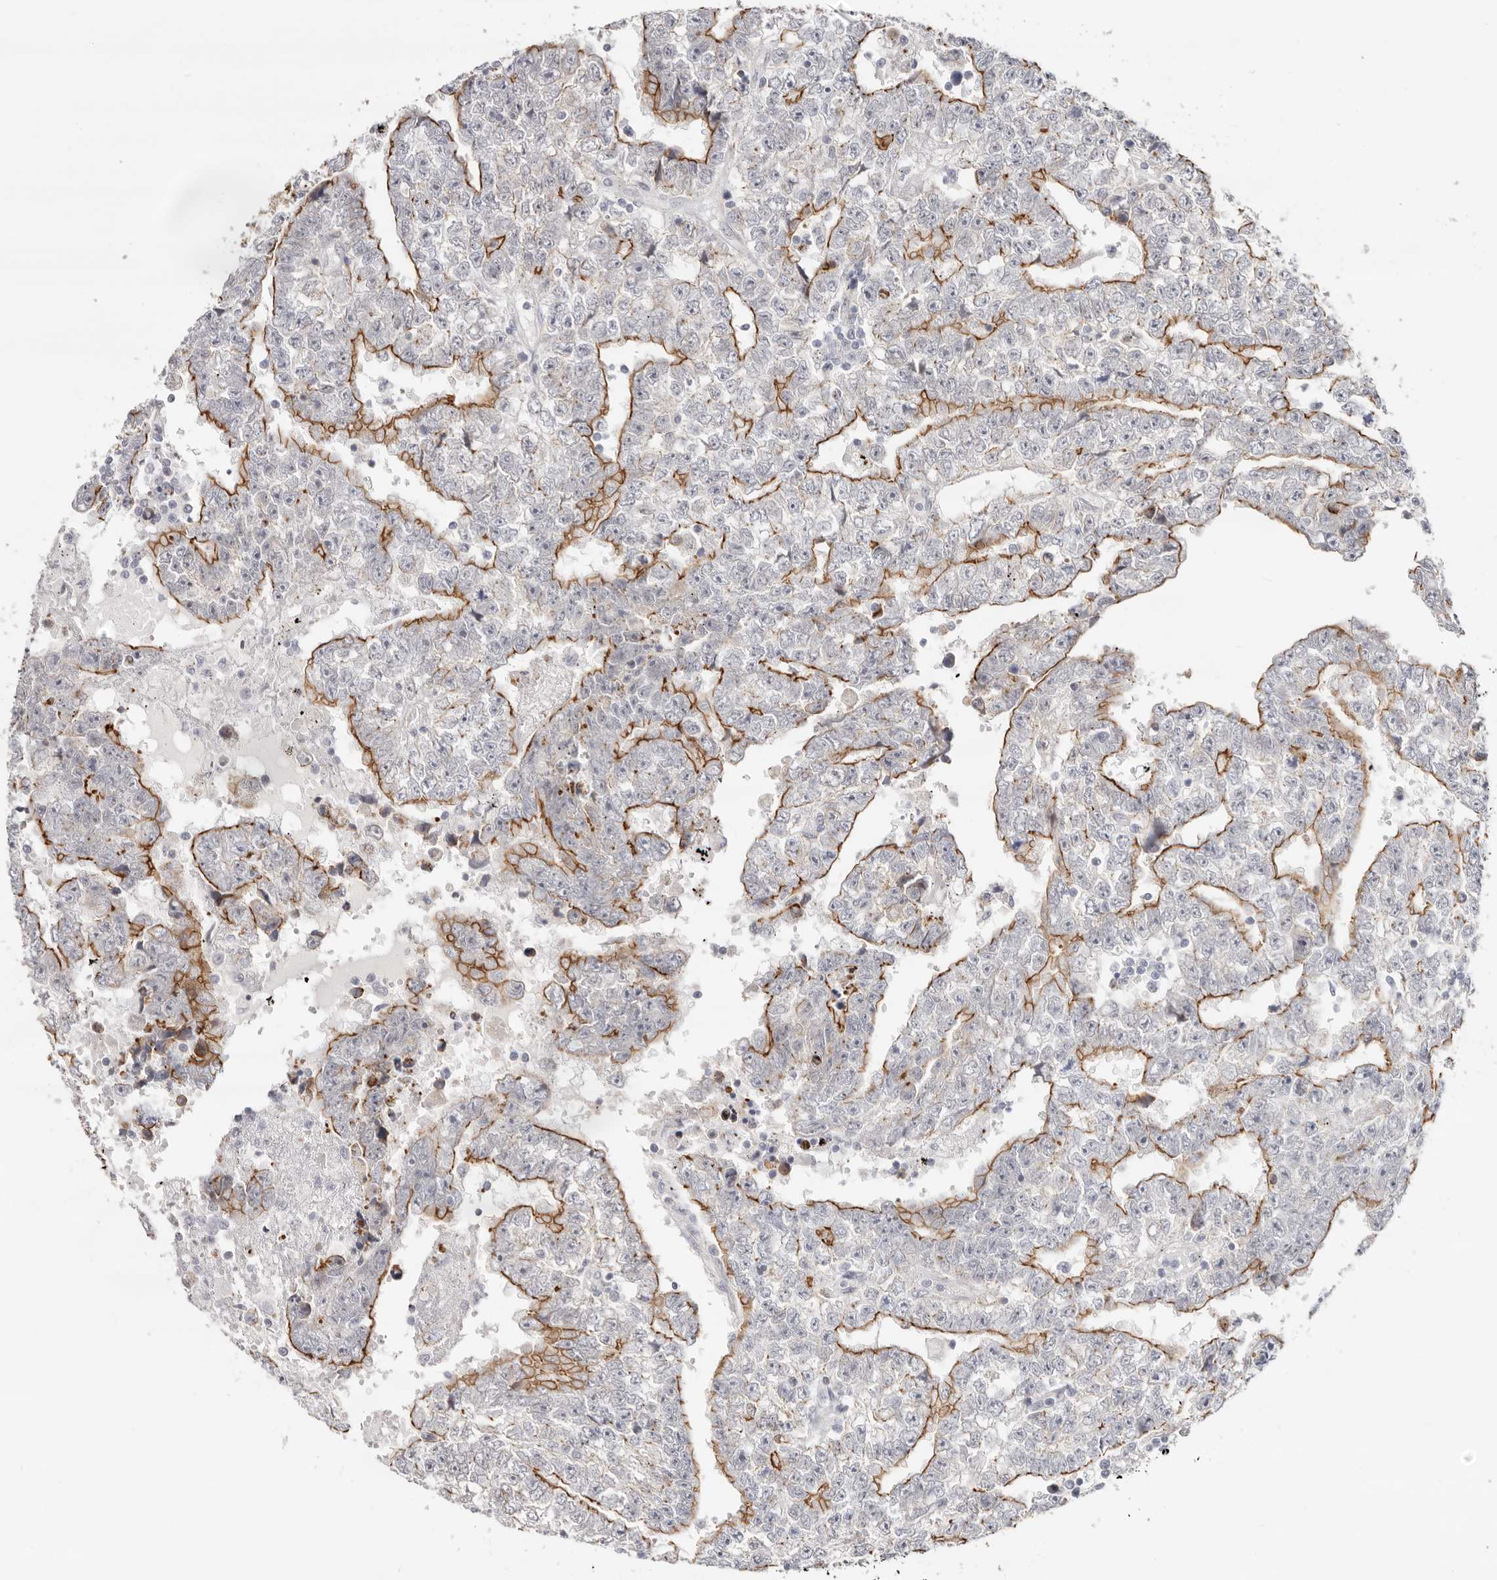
{"staining": {"intensity": "moderate", "quantity": "25%-75%", "location": "cytoplasmic/membranous"}, "tissue": "testis cancer", "cell_type": "Tumor cells", "image_type": "cancer", "snomed": [{"axis": "morphology", "description": "Carcinoma, Embryonal, NOS"}, {"axis": "topography", "description": "Testis"}], "caption": "A histopathology image of human testis cancer (embryonal carcinoma) stained for a protein exhibits moderate cytoplasmic/membranous brown staining in tumor cells.", "gene": "SZT2", "patient": {"sex": "male", "age": 25}}